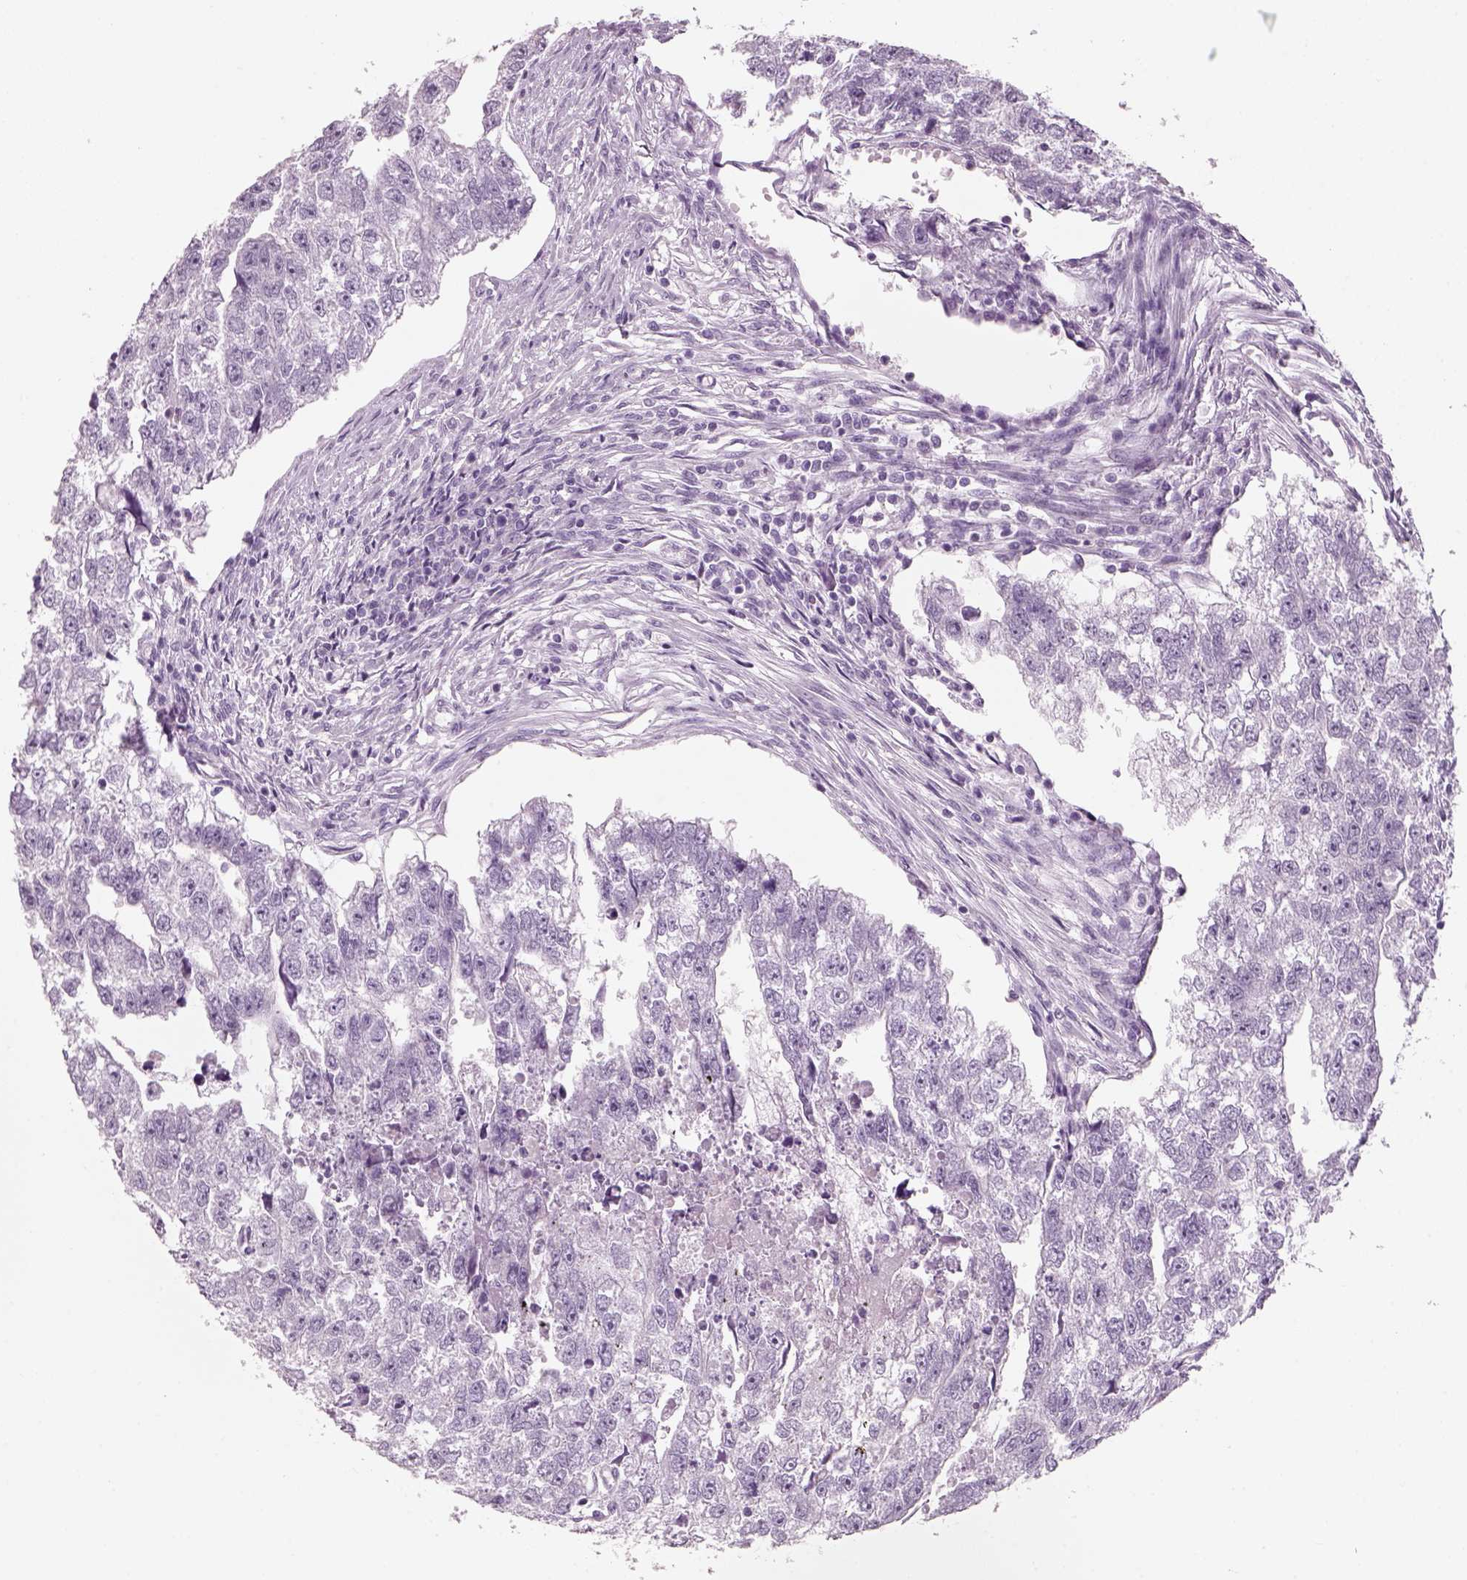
{"staining": {"intensity": "negative", "quantity": "none", "location": "none"}, "tissue": "testis cancer", "cell_type": "Tumor cells", "image_type": "cancer", "snomed": [{"axis": "morphology", "description": "Carcinoma, Embryonal, NOS"}, {"axis": "morphology", "description": "Teratoma, malignant, NOS"}, {"axis": "topography", "description": "Testis"}], "caption": "Testis cancer (malignant teratoma) was stained to show a protein in brown. There is no significant positivity in tumor cells.", "gene": "SLC6A2", "patient": {"sex": "male", "age": 44}}